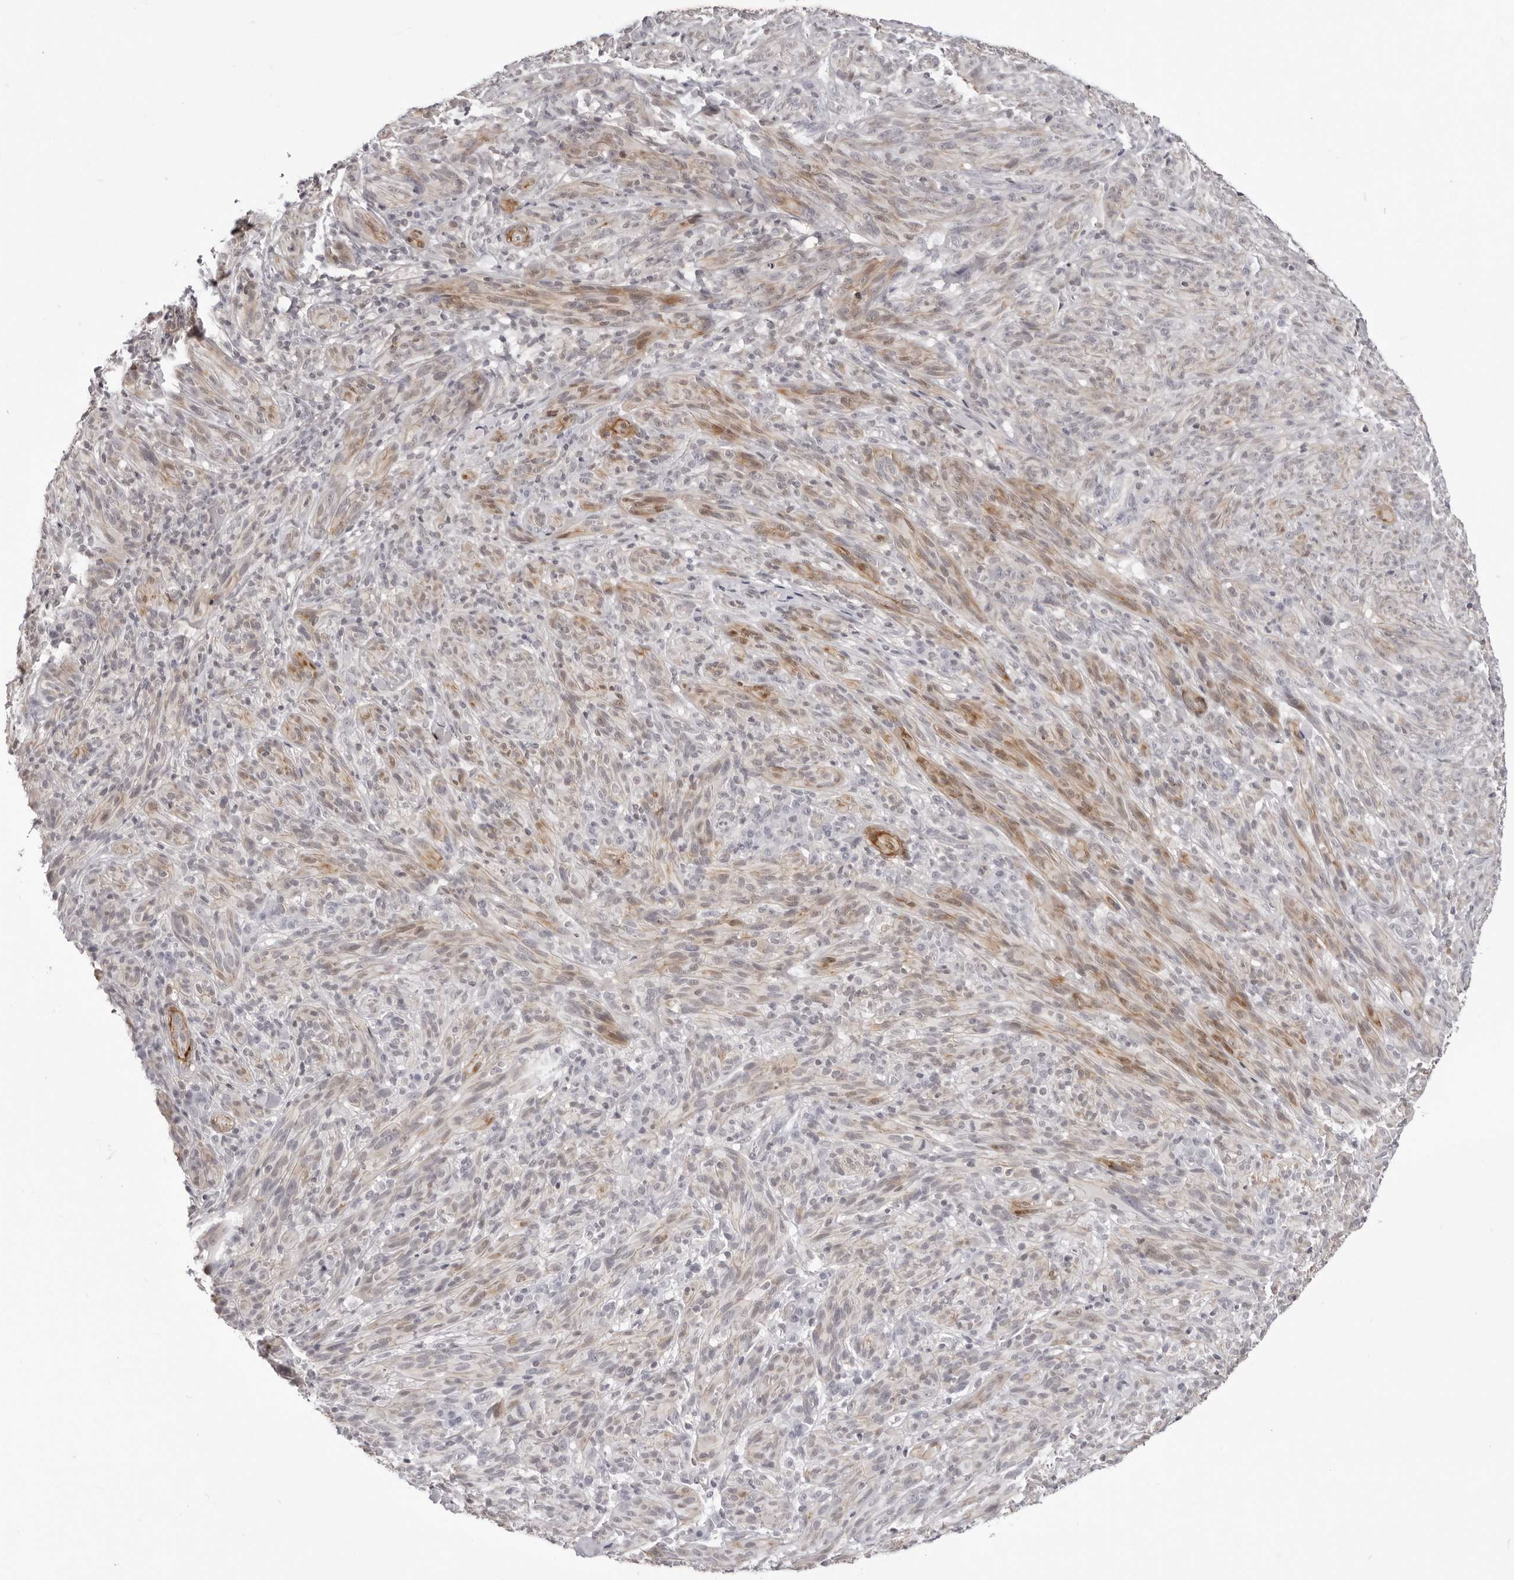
{"staining": {"intensity": "moderate", "quantity": "<25%", "location": "cytoplasmic/membranous"}, "tissue": "melanoma", "cell_type": "Tumor cells", "image_type": "cancer", "snomed": [{"axis": "morphology", "description": "Malignant melanoma, NOS"}, {"axis": "topography", "description": "Skin of head"}], "caption": "DAB (3,3'-diaminobenzidine) immunohistochemical staining of malignant melanoma shows moderate cytoplasmic/membranous protein staining in about <25% of tumor cells. The staining is performed using DAB (3,3'-diaminobenzidine) brown chromogen to label protein expression. The nuclei are counter-stained blue using hematoxylin.", "gene": "UNK", "patient": {"sex": "male", "age": 96}}